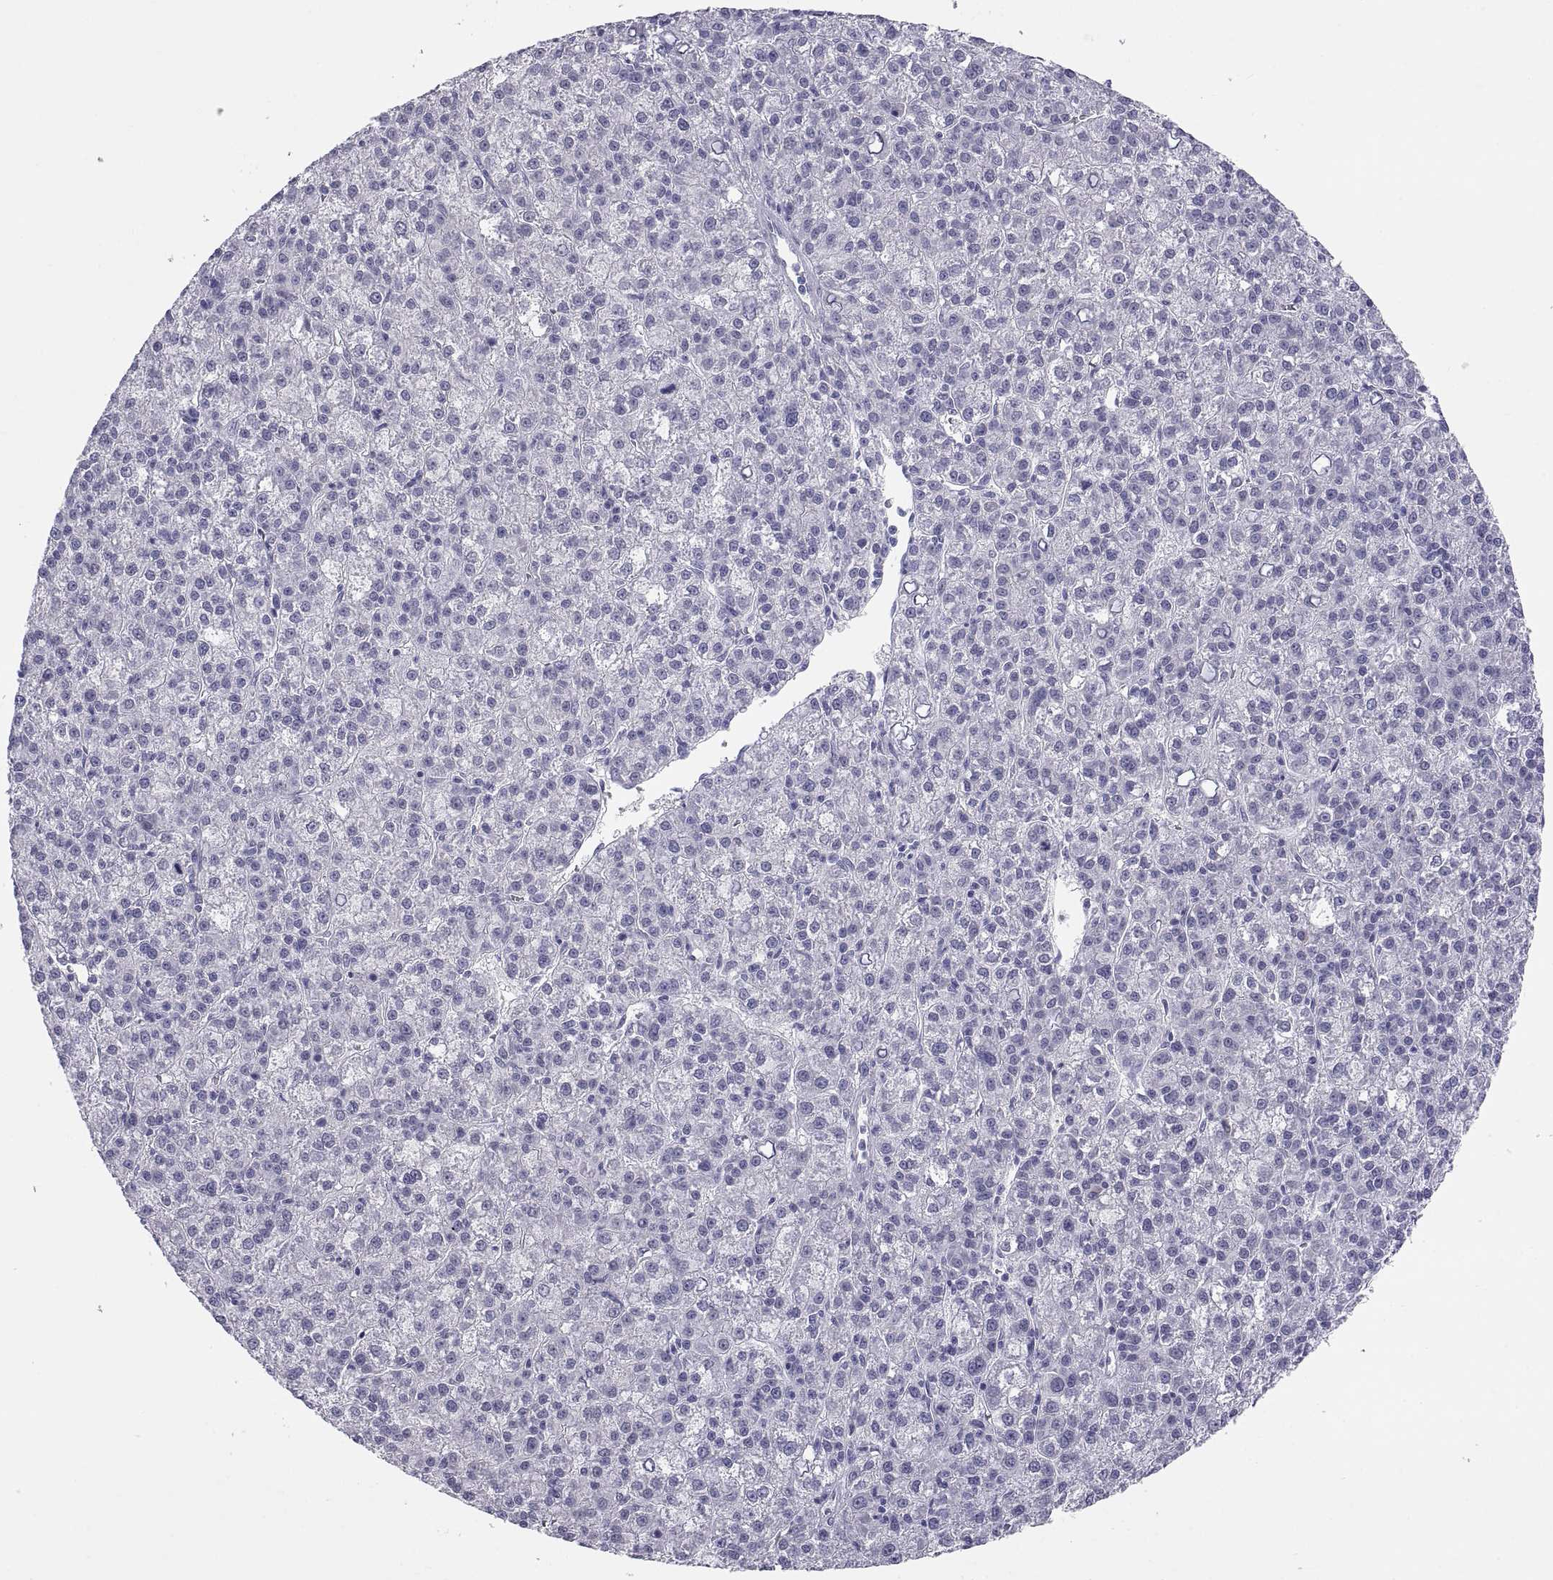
{"staining": {"intensity": "negative", "quantity": "none", "location": "none"}, "tissue": "liver cancer", "cell_type": "Tumor cells", "image_type": "cancer", "snomed": [{"axis": "morphology", "description": "Carcinoma, Hepatocellular, NOS"}, {"axis": "topography", "description": "Liver"}], "caption": "Immunohistochemistry photomicrograph of human liver cancer (hepatocellular carcinoma) stained for a protein (brown), which displays no positivity in tumor cells. Nuclei are stained in blue.", "gene": "TEX13A", "patient": {"sex": "female", "age": 60}}